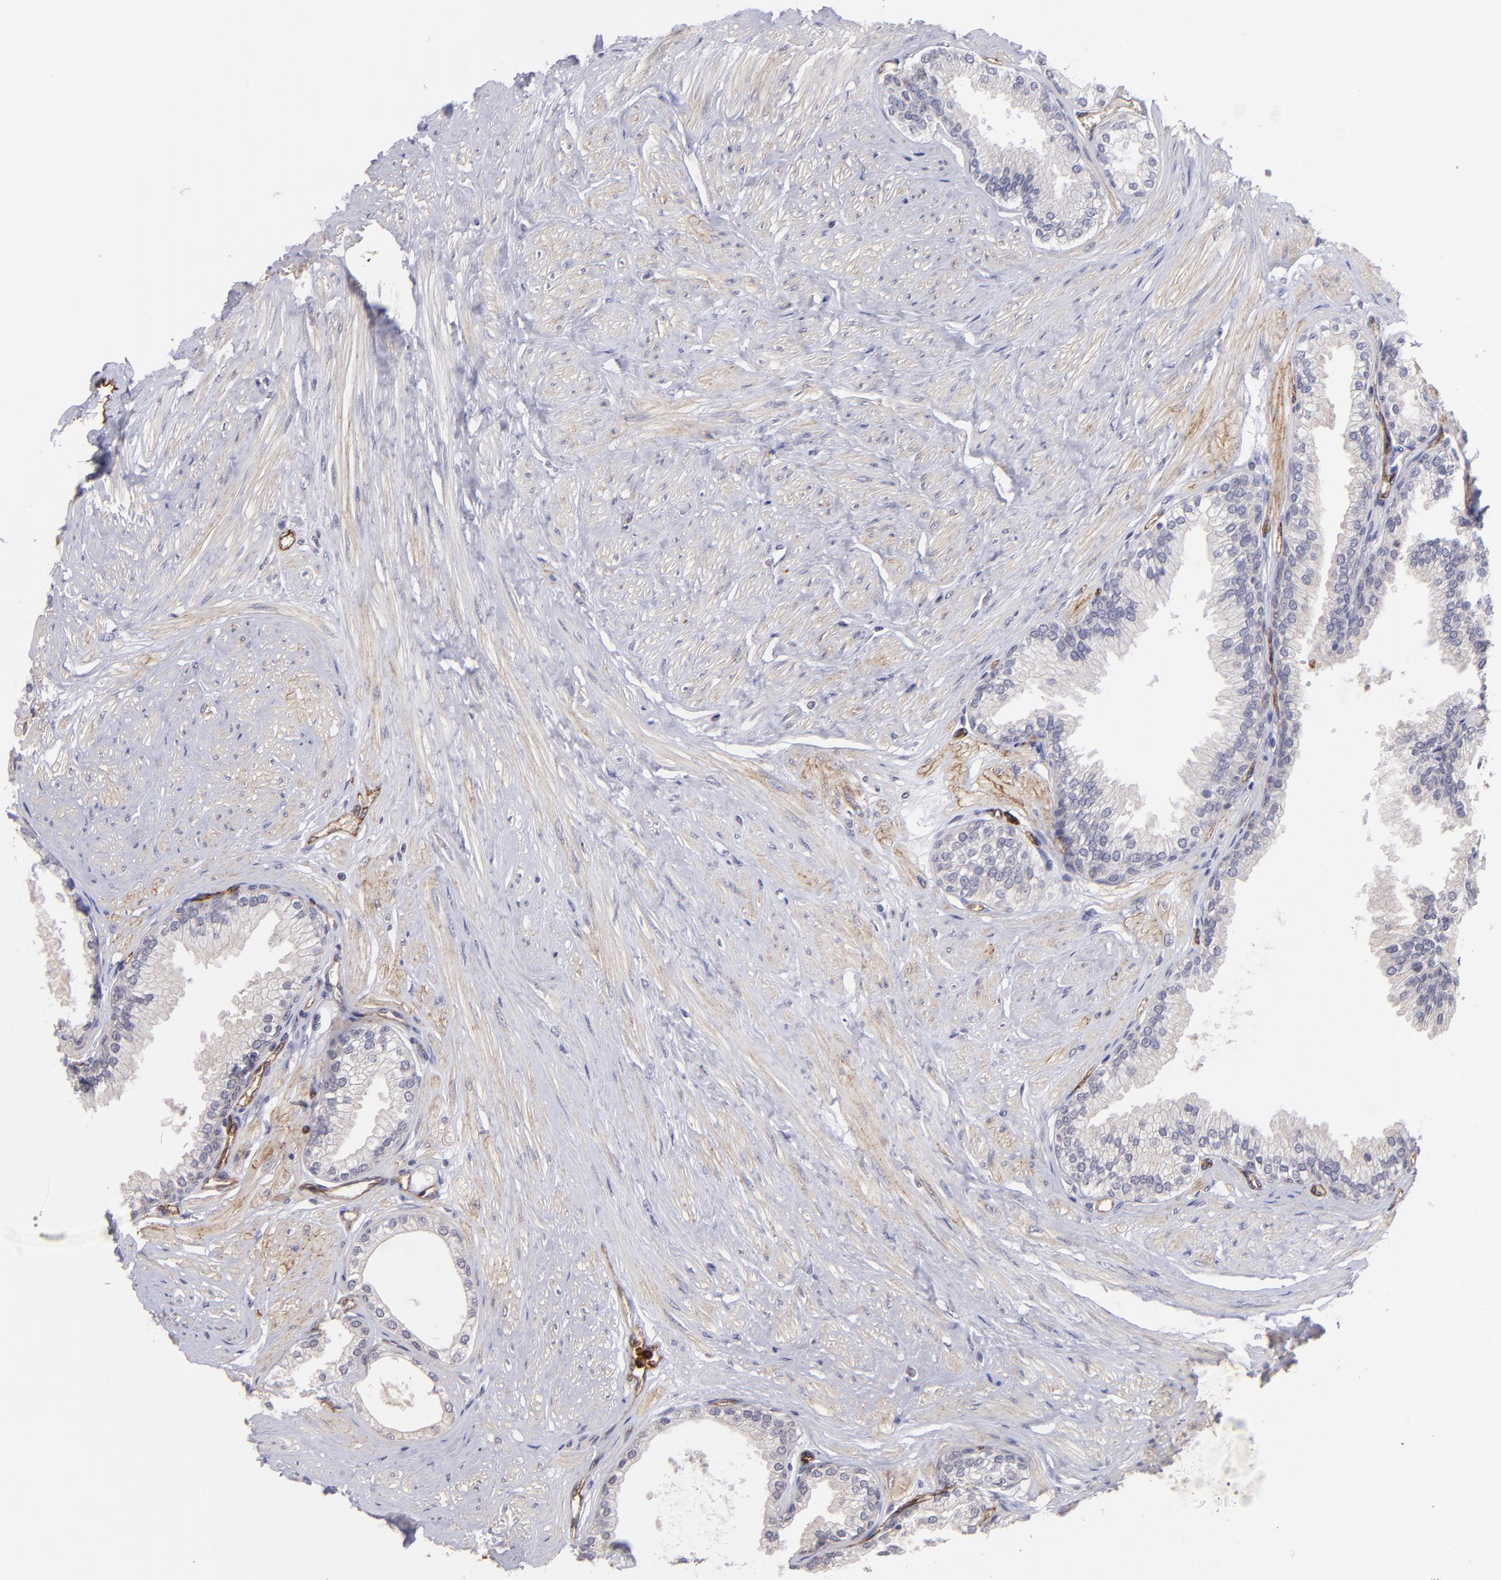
{"staining": {"intensity": "negative", "quantity": "none", "location": "none"}, "tissue": "prostate", "cell_type": "Glandular cells", "image_type": "normal", "snomed": [{"axis": "morphology", "description": "Normal tissue, NOS"}, {"axis": "topography", "description": "Prostate"}], "caption": "IHC image of benign prostate stained for a protein (brown), which exhibits no expression in glandular cells. Nuclei are stained in blue.", "gene": "DYSF", "patient": {"sex": "male", "age": 64}}